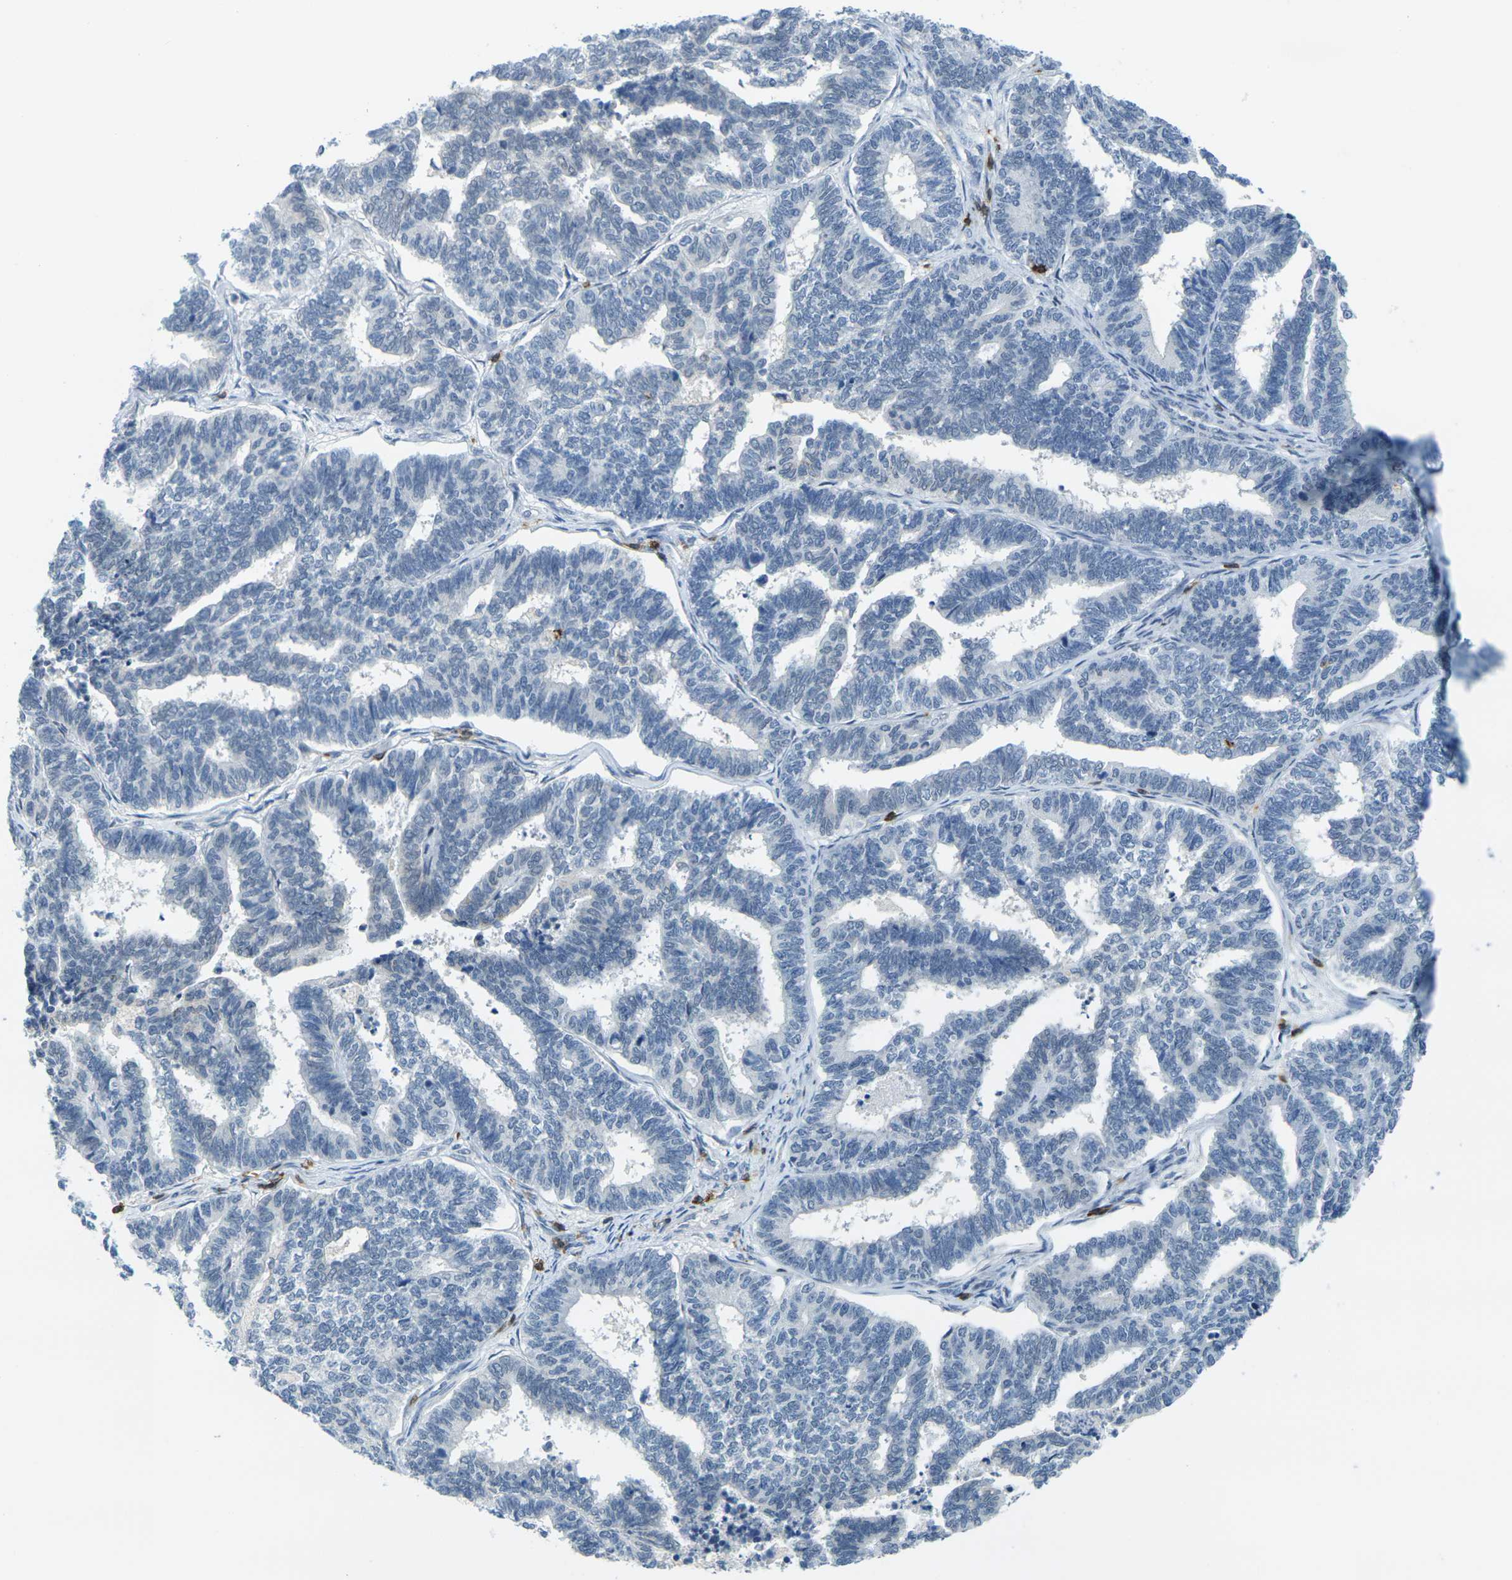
{"staining": {"intensity": "negative", "quantity": "none", "location": "none"}, "tissue": "endometrial cancer", "cell_type": "Tumor cells", "image_type": "cancer", "snomed": [{"axis": "morphology", "description": "Adenocarcinoma, NOS"}, {"axis": "topography", "description": "Endometrium"}], "caption": "There is no significant expression in tumor cells of adenocarcinoma (endometrial).", "gene": "CD3D", "patient": {"sex": "female", "age": 70}}